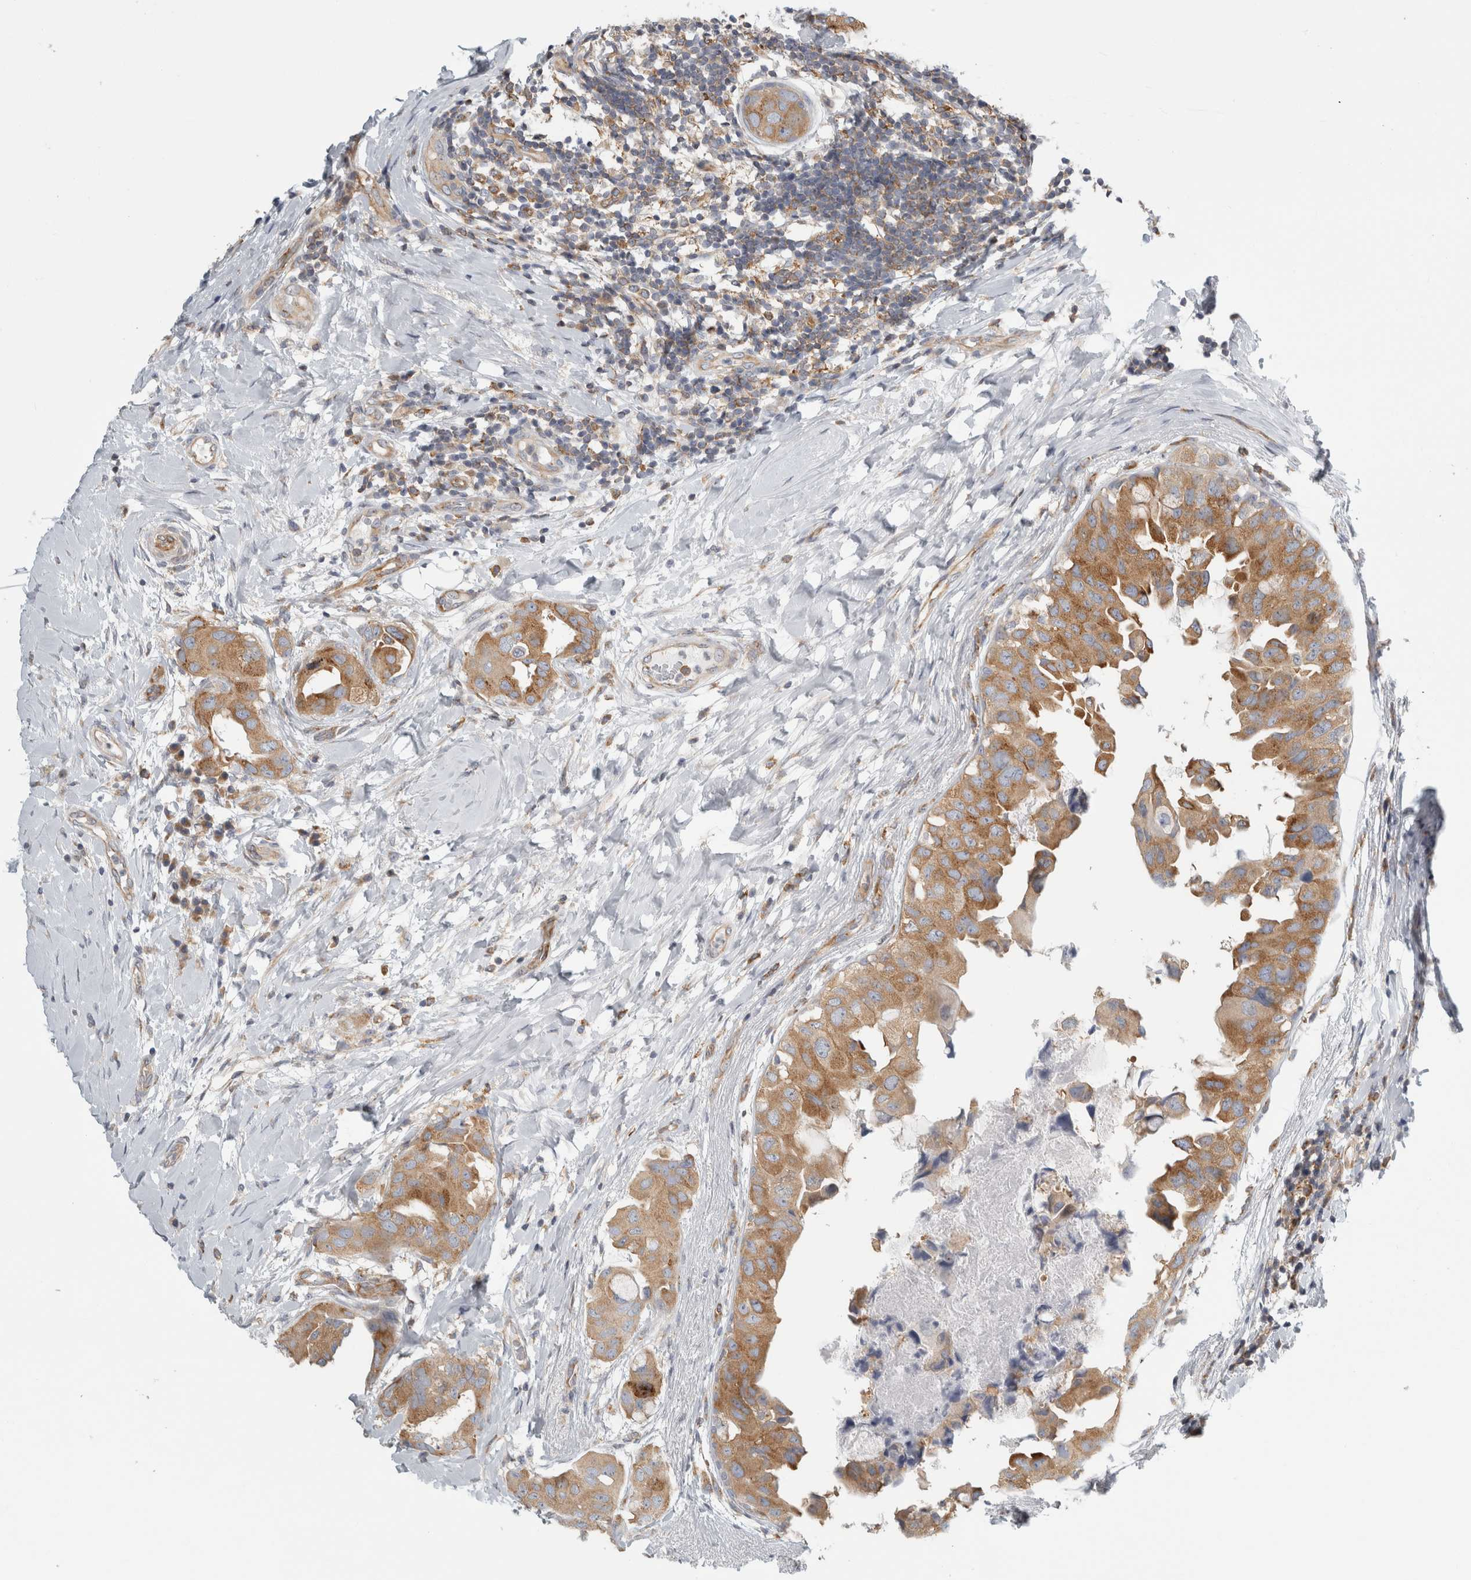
{"staining": {"intensity": "moderate", "quantity": ">75%", "location": "cytoplasmic/membranous"}, "tissue": "breast cancer", "cell_type": "Tumor cells", "image_type": "cancer", "snomed": [{"axis": "morphology", "description": "Duct carcinoma"}, {"axis": "topography", "description": "Breast"}], "caption": "Immunohistochemical staining of human breast cancer exhibits medium levels of moderate cytoplasmic/membranous expression in approximately >75% of tumor cells.", "gene": "PEX6", "patient": {"sex": "female", "age": 40}}